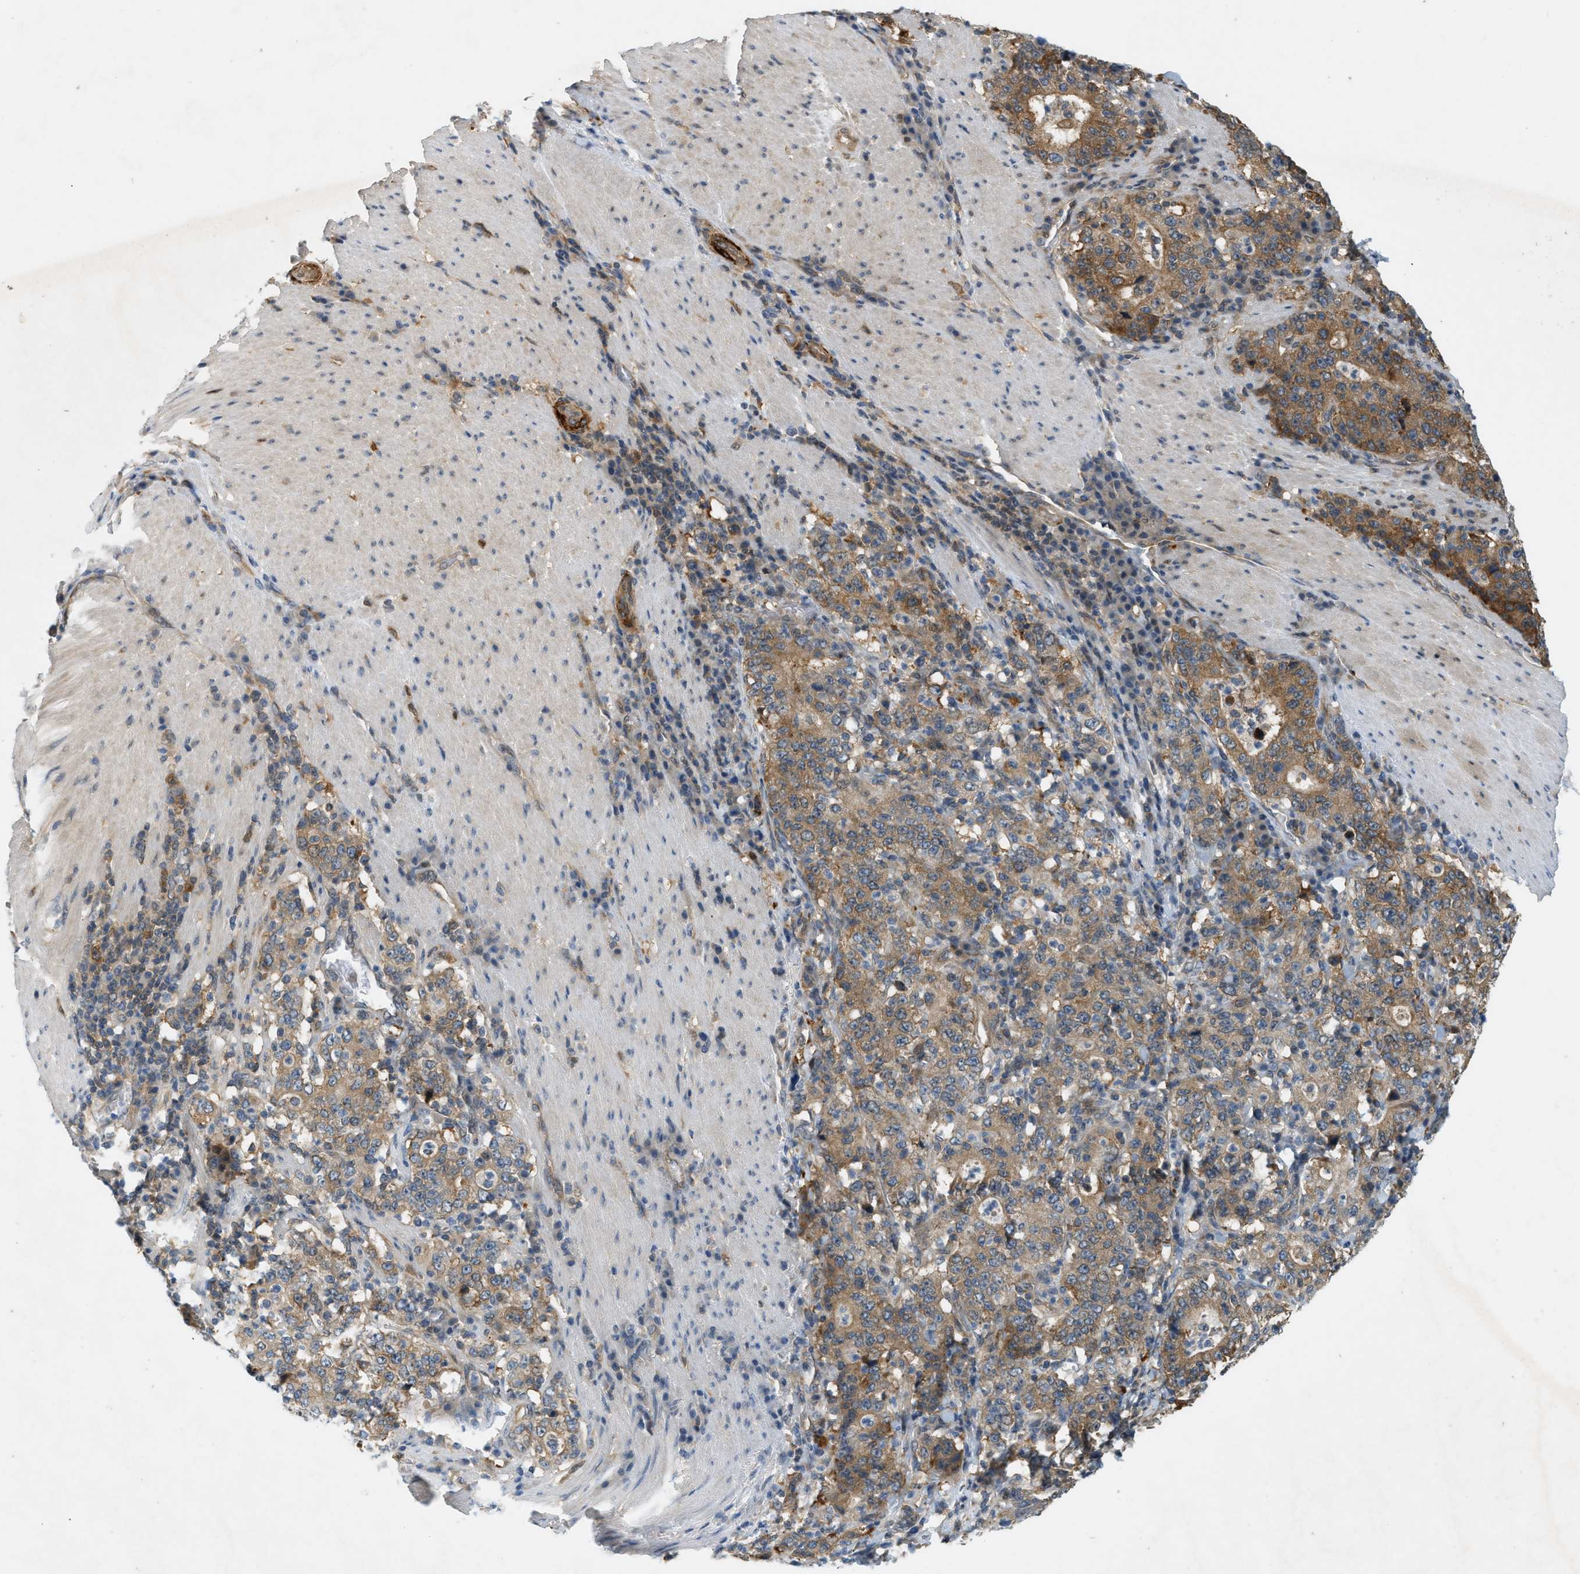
{"staining": {"intensity": "moderate", "quantity": ">75%", "location": "cytoplasmic/membranous"}, "tissue": "stomach cancer", "cell_type": "Tumor cells", "image_type": "cancer", "snomed": [{"axis": "morphology", "description": "Normal tissue, NOS"}, {"axis": "morphology", "description": "Adenocarcinoma, NOS"}, {"axis": "topography", "description": "Stomach, upper"}, {"axis": "topography", "description": "Stomach"}], "caption": "Stomach cancer (adenocarcinoma) stained with DAB IHC displays medium levels of moderate cytoplasmic/membranous expression in about >75% of tumor cells. The staining was performed using DAB (3,3'-diaminobenzidine), with brown indicating positive protein expression. Nuclei are stained blue with hematoxylin.", "gene": "PDCL3", "patient": {"sex": "male", "age": 59}}